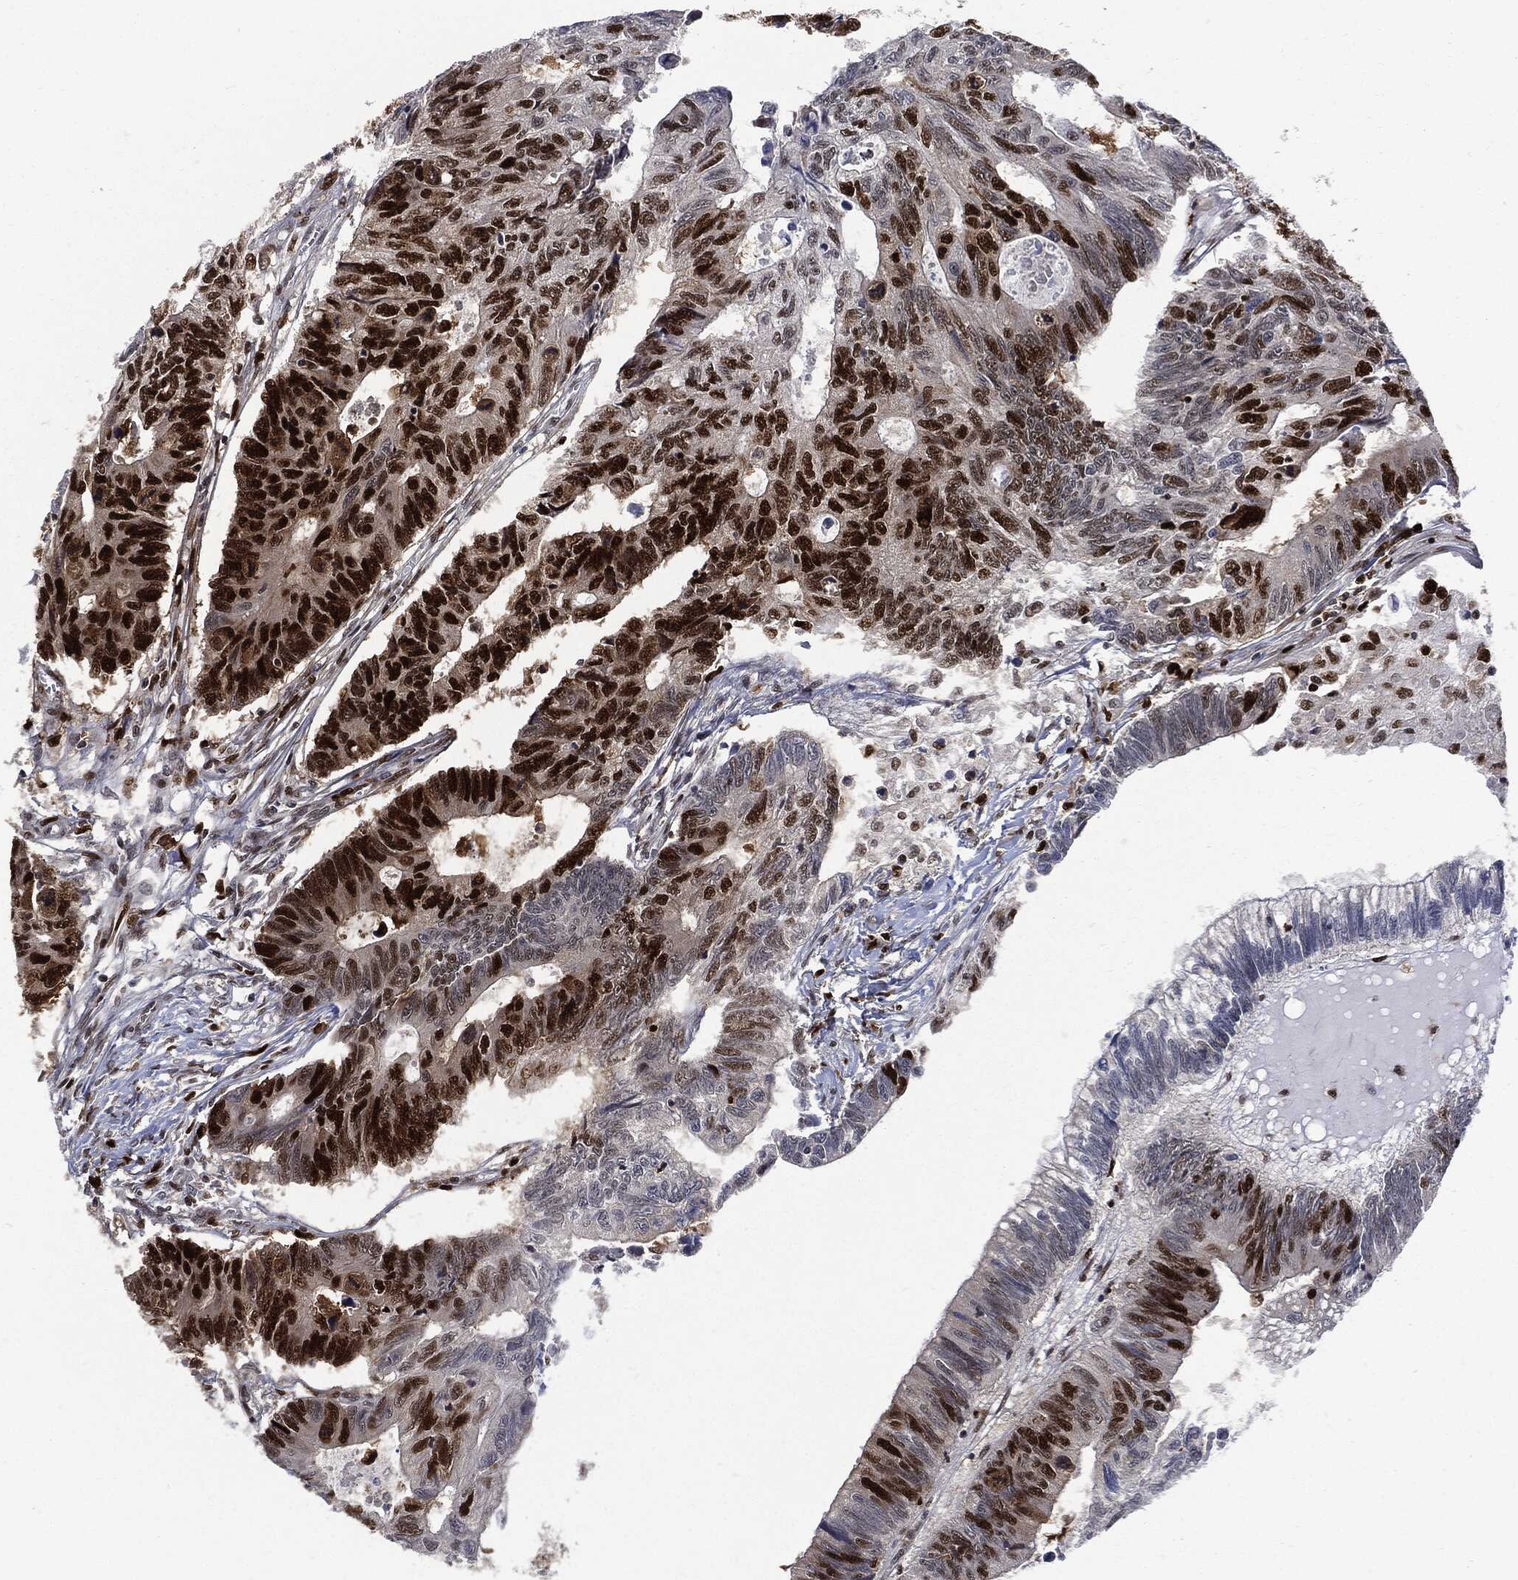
{"staining": {"intensity": "strong", "quantity": "25%-75%", "location": "nuclear"}, "tissue": "colorectal cancer", "cell_type": "Tumor cells", "image_type": "cancer", "snomed": [{"axis": "morphology", "description": "Adenocarcinoma, NOS"}, {"axis": "topography", "description": "Colon"}], "caption": "There is high levels of strong nuclear staining in tumor cells of colorectal adenocarcinoma, as demonstrated by immunohistochemical staining (brown color).", "gene": "PCNA", "patient": {"sex": "female", "age": 77}}